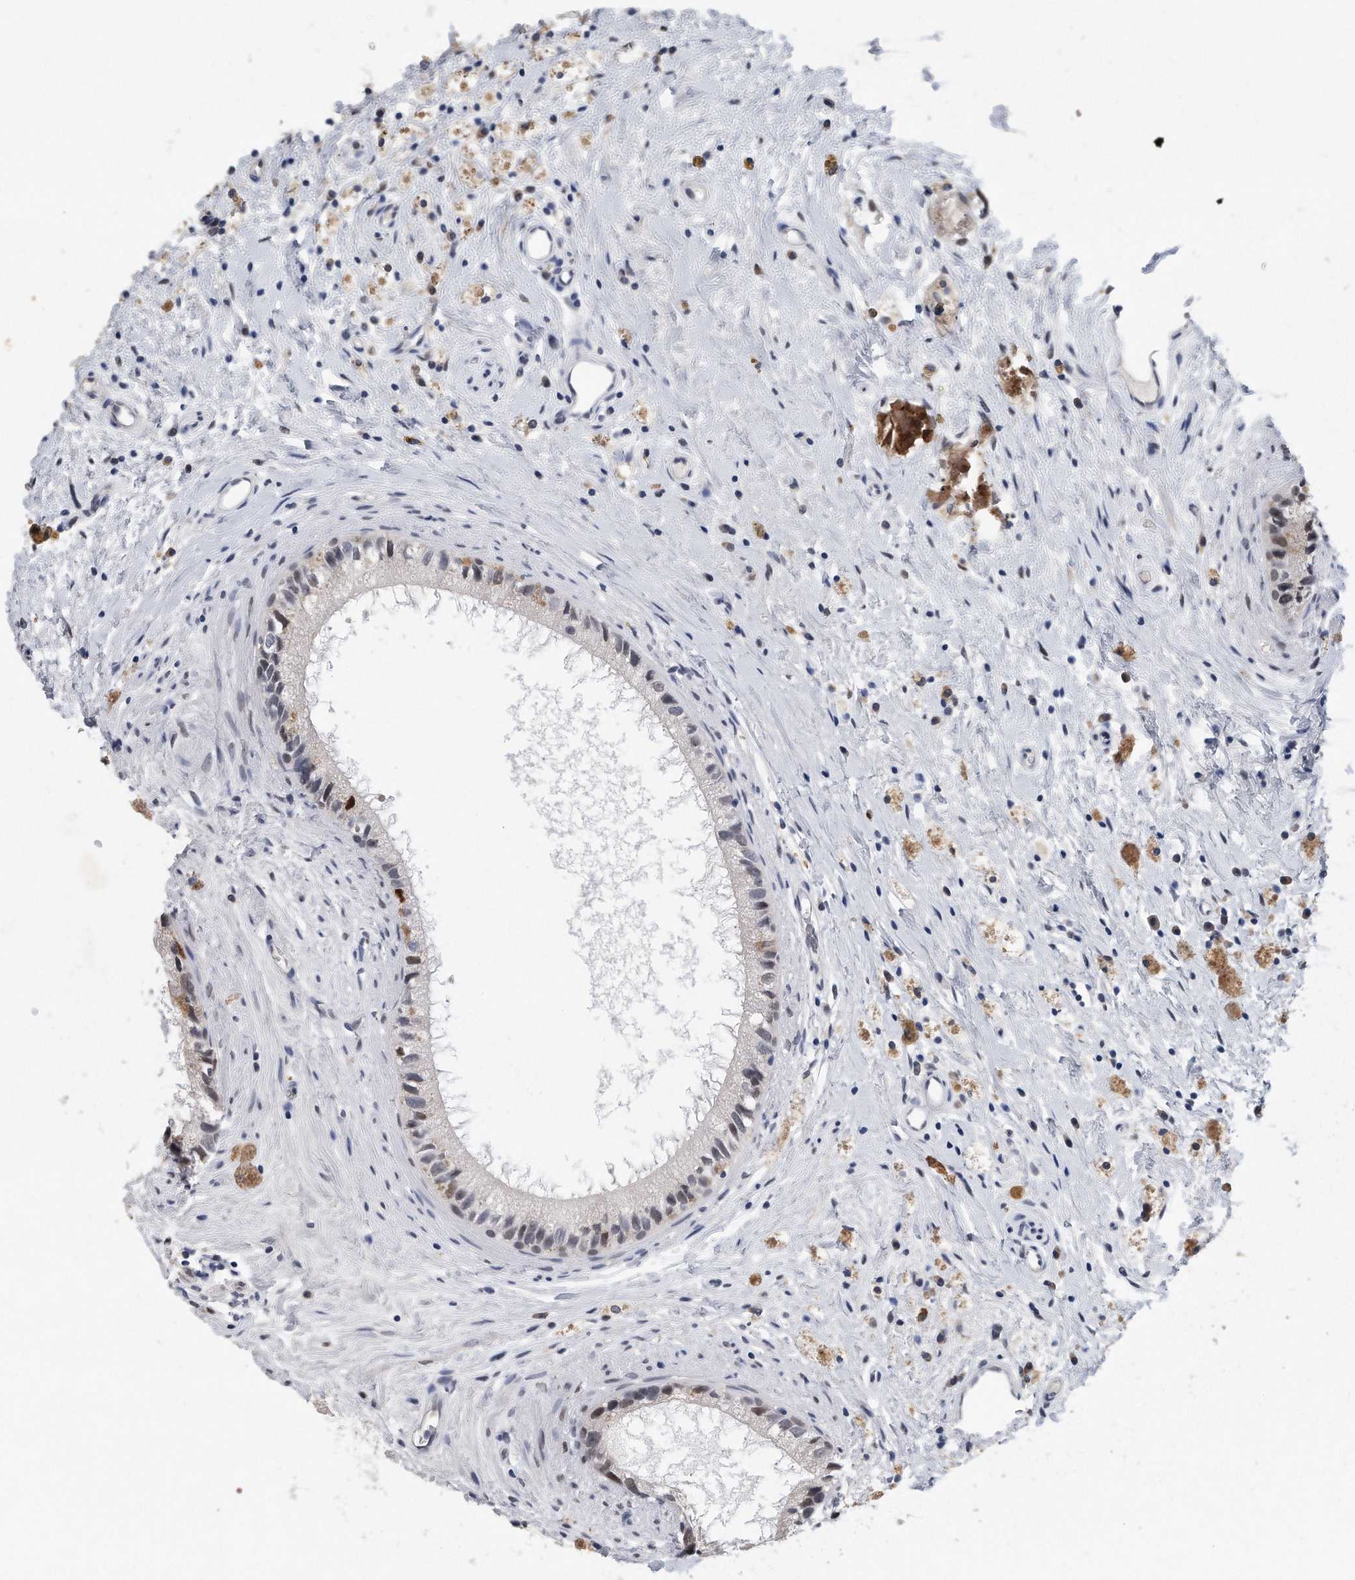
{"staining": {"intensity": "moderate", "quantity": "<25%", "location": "nuclear"}, "tissue": "epididymis", "cell_type": "Glandular cells", "image_type": "normal", "snomed": [{"axis": "morphology", "description": "Normal tissue, NOS"}, {"axis": "topography", "description": "Epididymis"}], "caption": "Epididymis stained for a protein (brown) exhibits moderate nuclear positive positivity in approximately <25% of glandular cells.", "gene": "PCNA", "patient": {"sex": "male", "age": 80}}